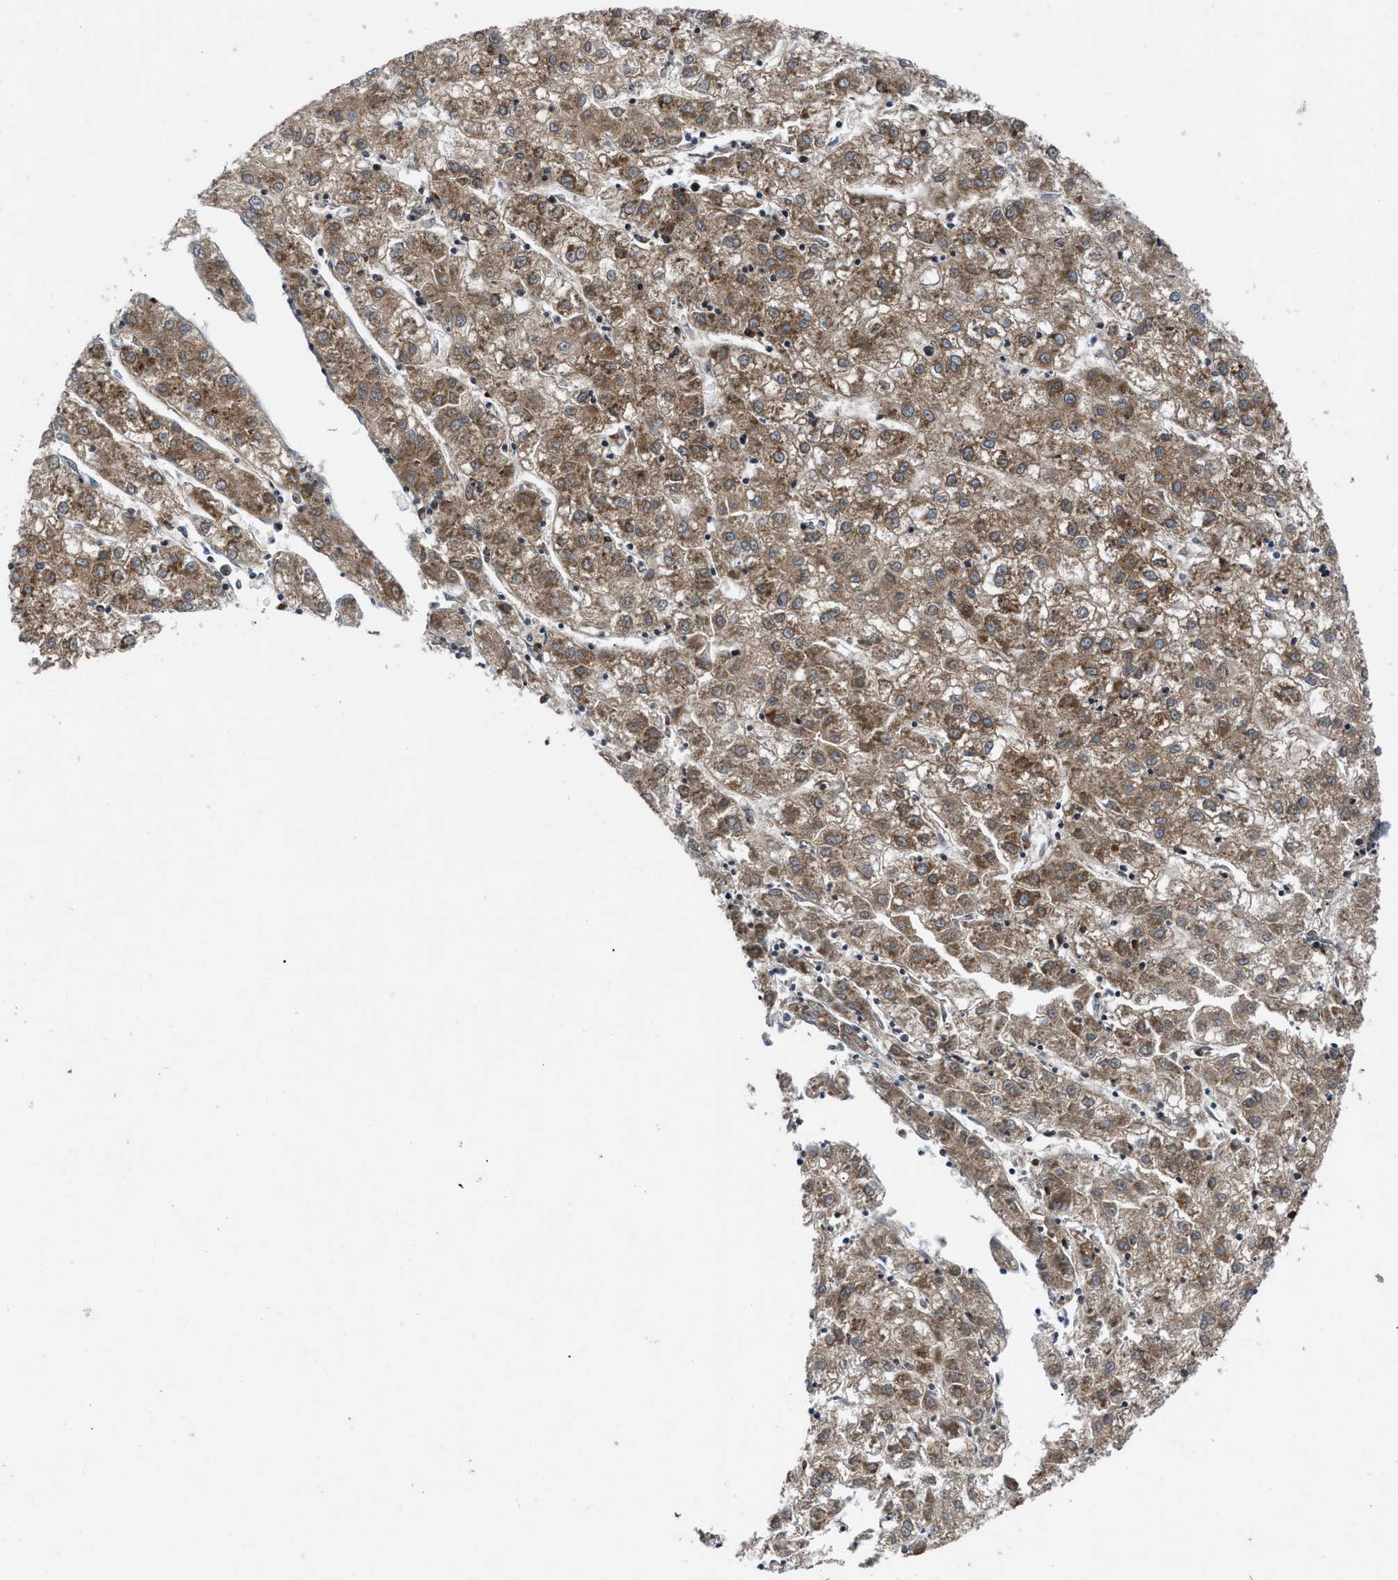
{"staining": {"intensity": "moderate", "quantity": ">75%", "location": "cytoplasmic/membranous"}, "tissue": "liver cancer", "cell_type": "Tumor cells", "image_type": "cancer", "snomed": [{"axis": "morphology", "description": "Carcinoma, Hepatocellular, NOS"}, {"axis": "topography", "description": "Liver"}], "caption": "Protein expression analysis of human hepatocellular carcinoma (liver) reveals moderate cytoplasmic/membranous positivity in approximately >75% of tumor cells.", "gene": "AP3M2", "patient": {"sex": "male", "age": 72}}